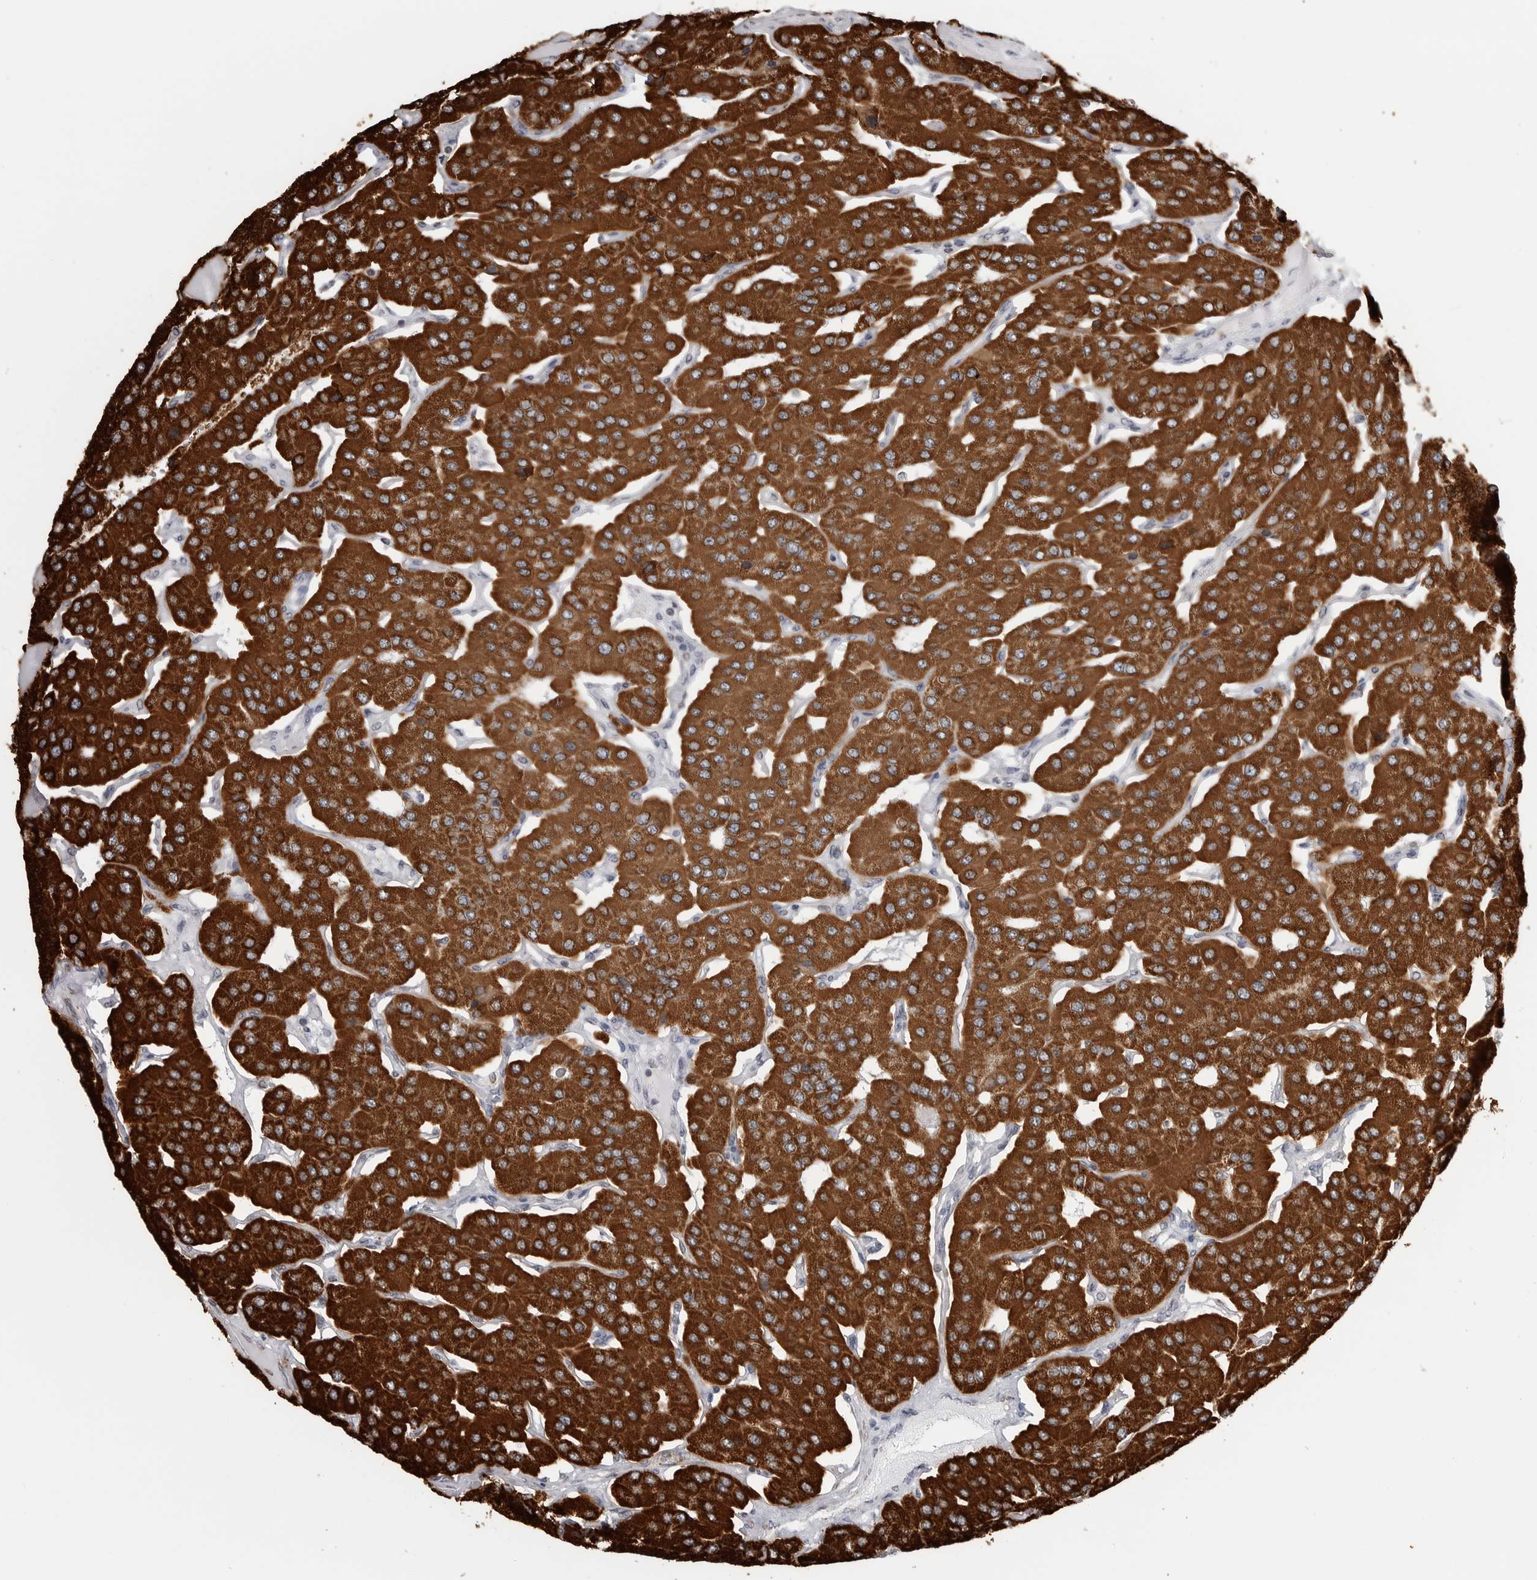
{"staining": {"intensity": "strong", "quantity": ">75%", "location": "cytoplasmic/membranous"}, "tissue": "parathyroid gland", "cell_type": "Glandular cells", "image_type": "normal", "snomed": [{"axis": "morphology", "description": "Normal tissue, NOS"}, {"axis": "morphology", "description": "Adenoma, NOS"}, {"axis": "topography", "description": "Parathyroid gland"}], "caption": "Strong cytoplasmic/membranous protein staining is seen in approximately >75% of glandular cells in parathyroid gland.", "gene": "COX5A", "patient": {"sex": "female", "age": 86}}